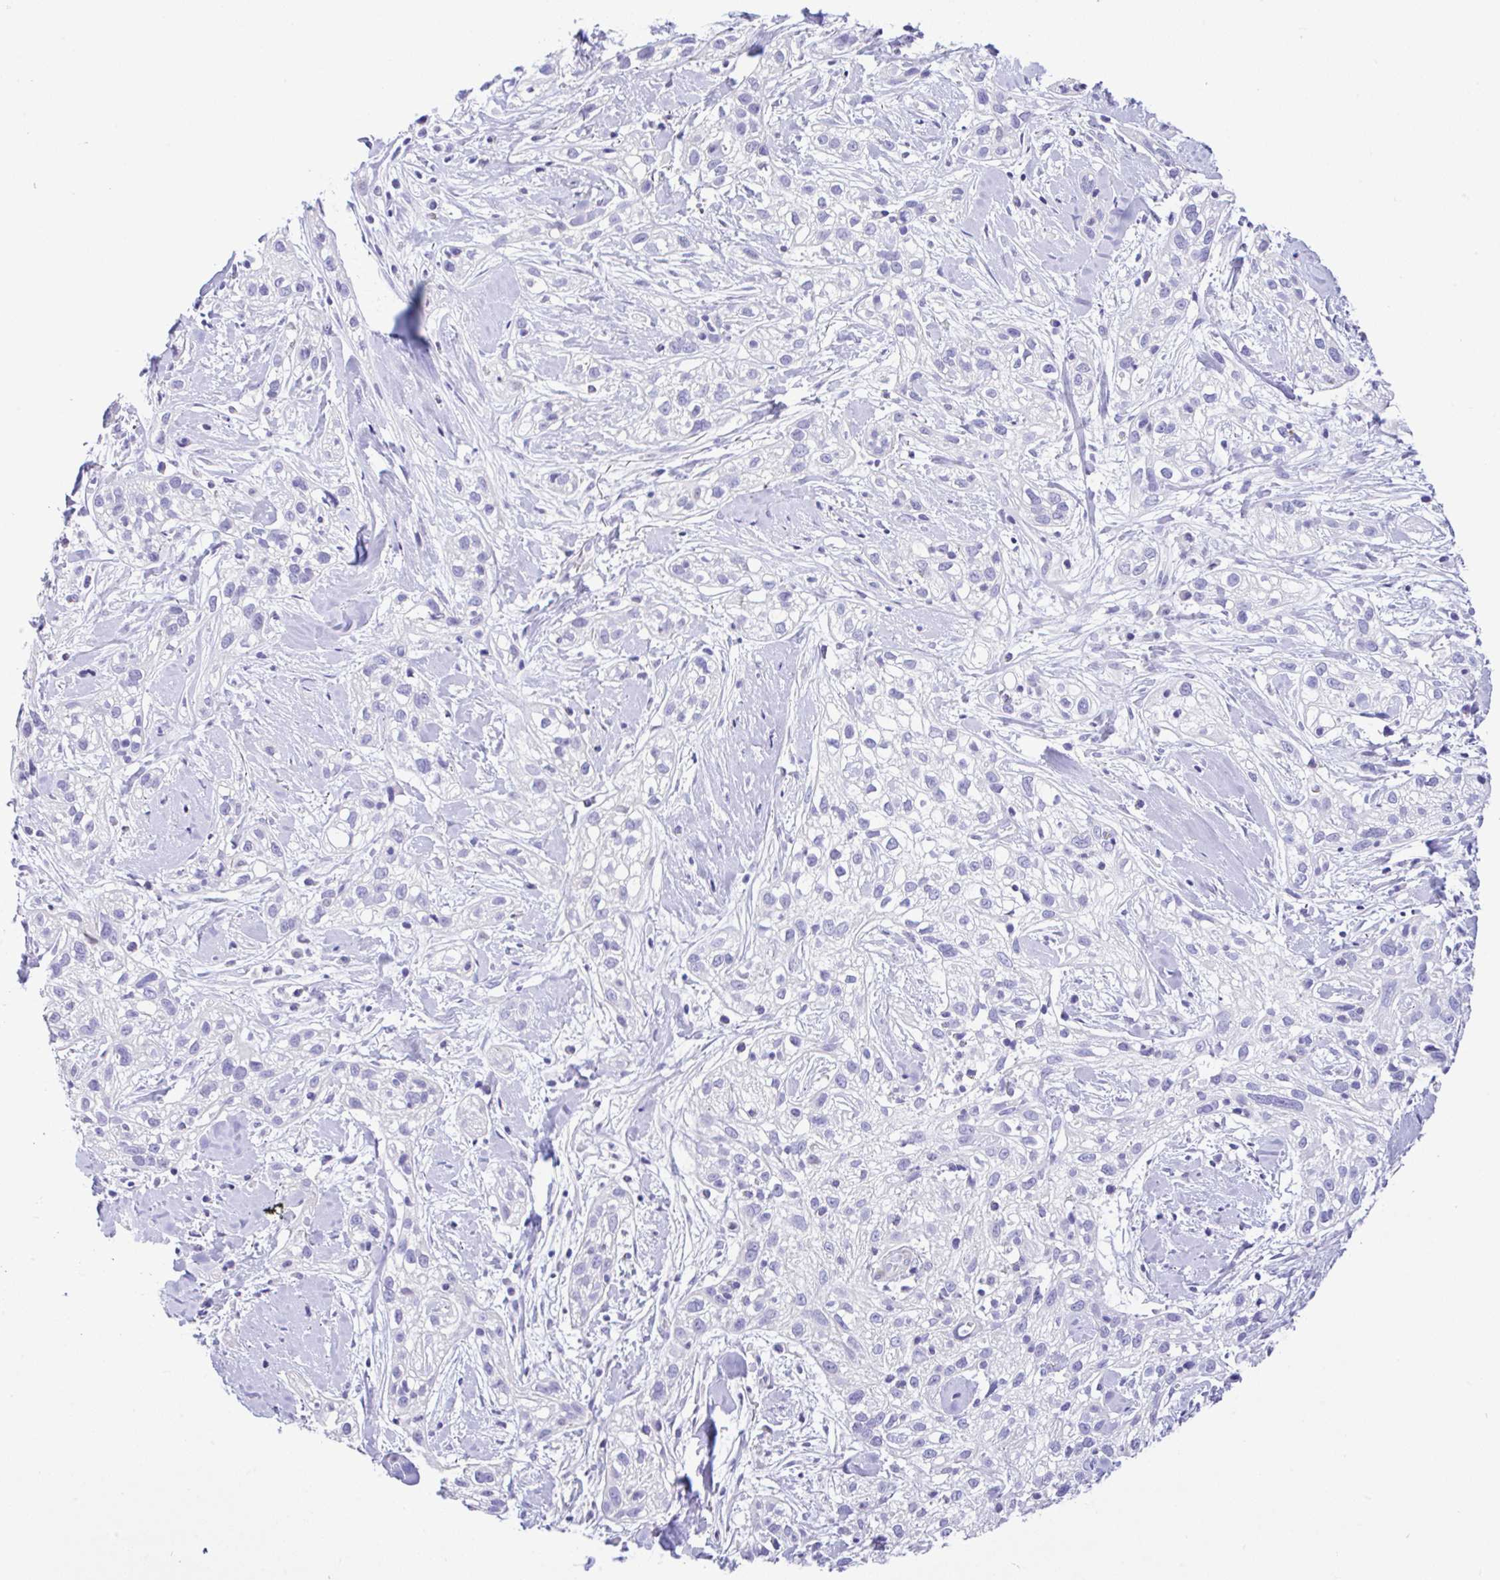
{"staining": {"intensity": "negative", "quantity": "none", "location": "none"}, "tissue": "skin cancer", "cell_type": "Tumor cells", "image_type": "cancer", "snomed": [{"axis": "morphology", "description": "Squamous cell carcinoma, NOS"}, {"axis": "topography", "description": "Skin"}], "caption": "A photomicrograph of human skin squamous cell carcinoma is negative for staining in tumor cells.", "gene": "ANO4", "patient": {"sex": "male", "age": 82}}